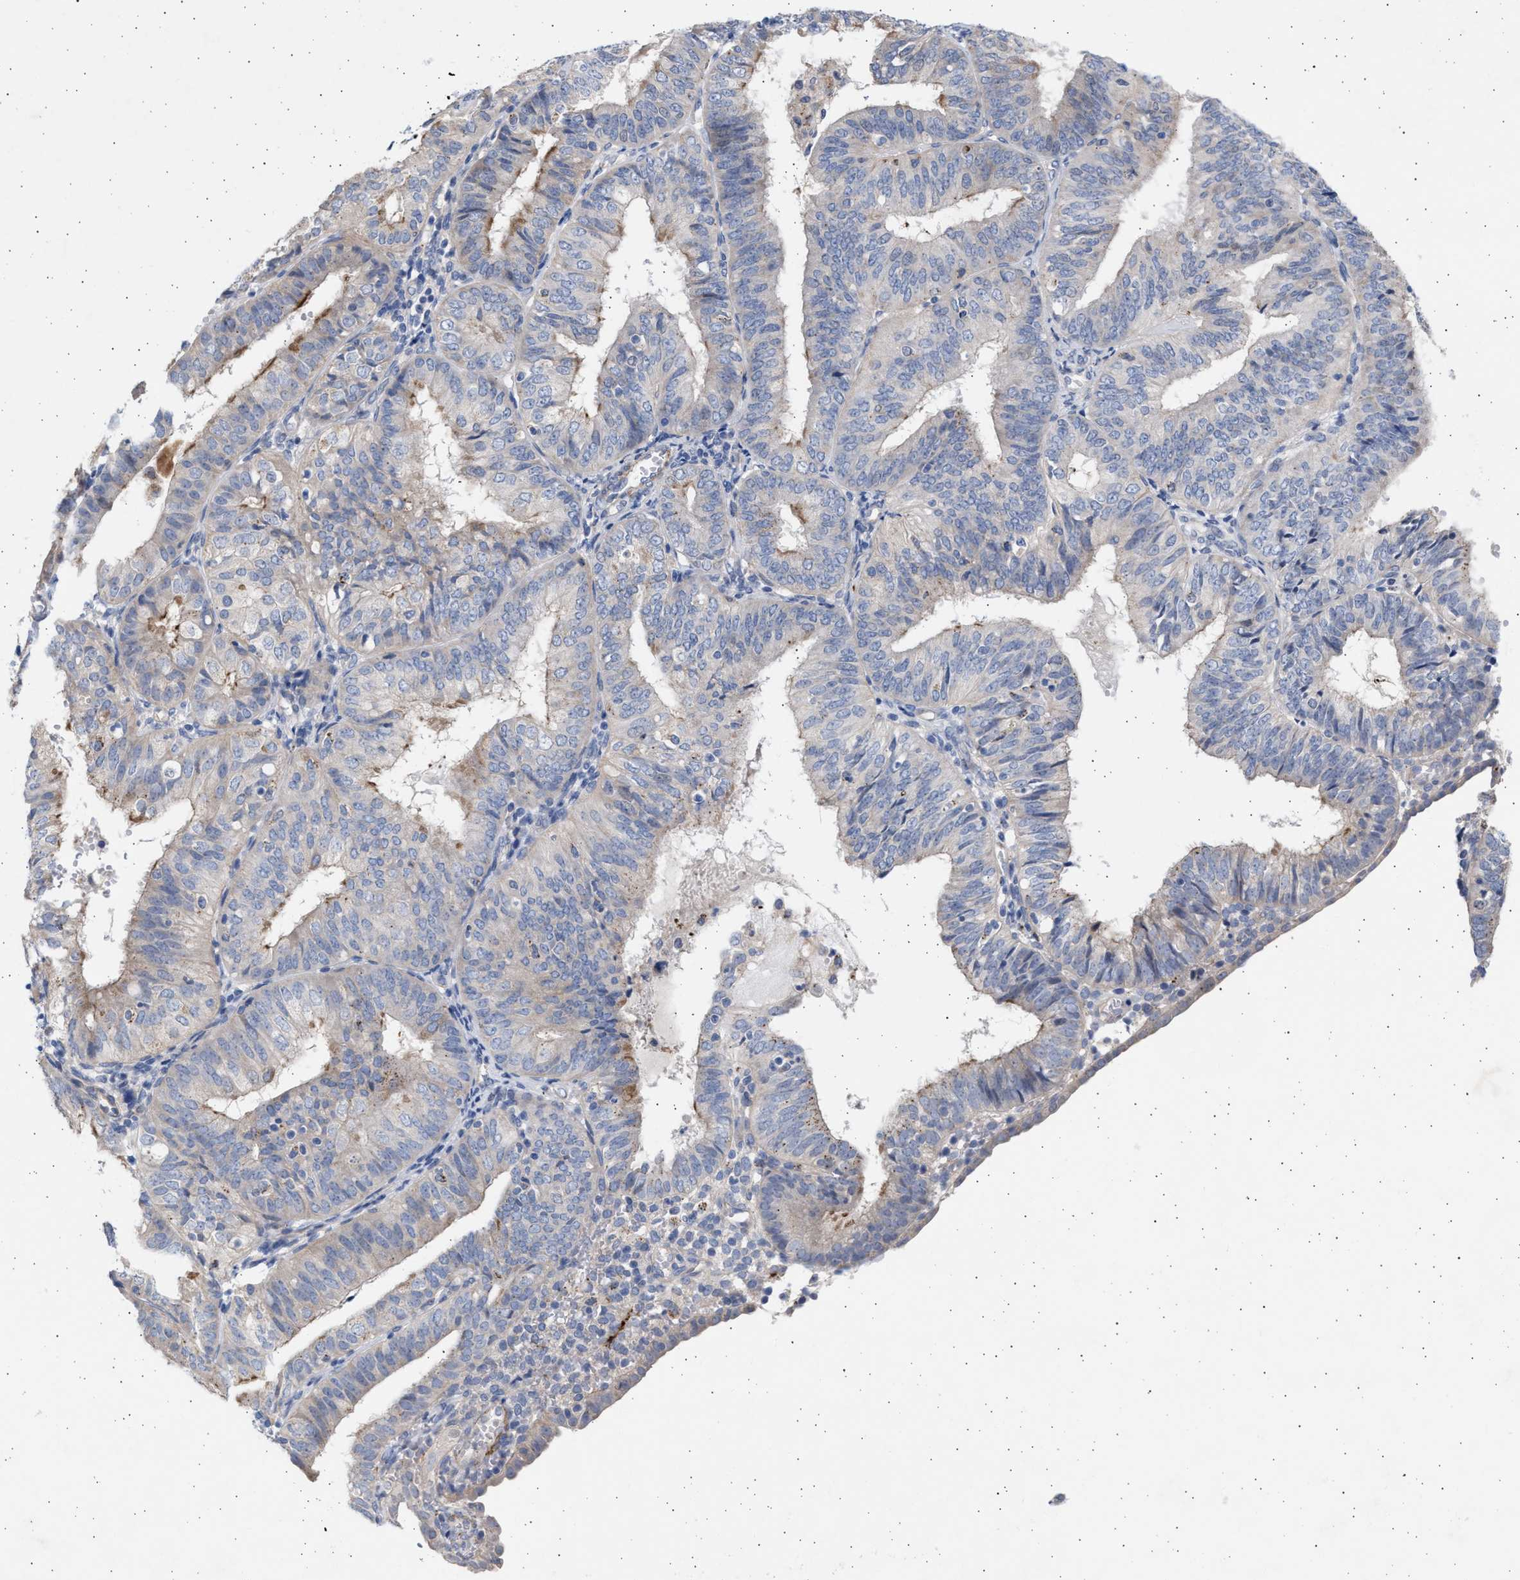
{"staining": {"intensity": "moderate", "quantity": "<25%", "location": "cytoplasmic/membranous"}, "tissue": "endometrial cancer", "cell_type": "Tumor cells", "image_type": "cancer", "snomed": [{"axis": "morphology", "description": "Adenocarcinoma, NOS"}, {"axis": "topography", "description": "Endometrium"}], "caption": "The photomicrograph shows immunohistochemical staining of adenocarcinoma (endometrial). There is moderate cytoplasmic/membranous positivity is present in approximately <25% of tumor cells. (Brightfield microscopy of DAB IHC at high magnification).", "gene": "NBR1", "patient": {"sex": "female", "age": 58}}